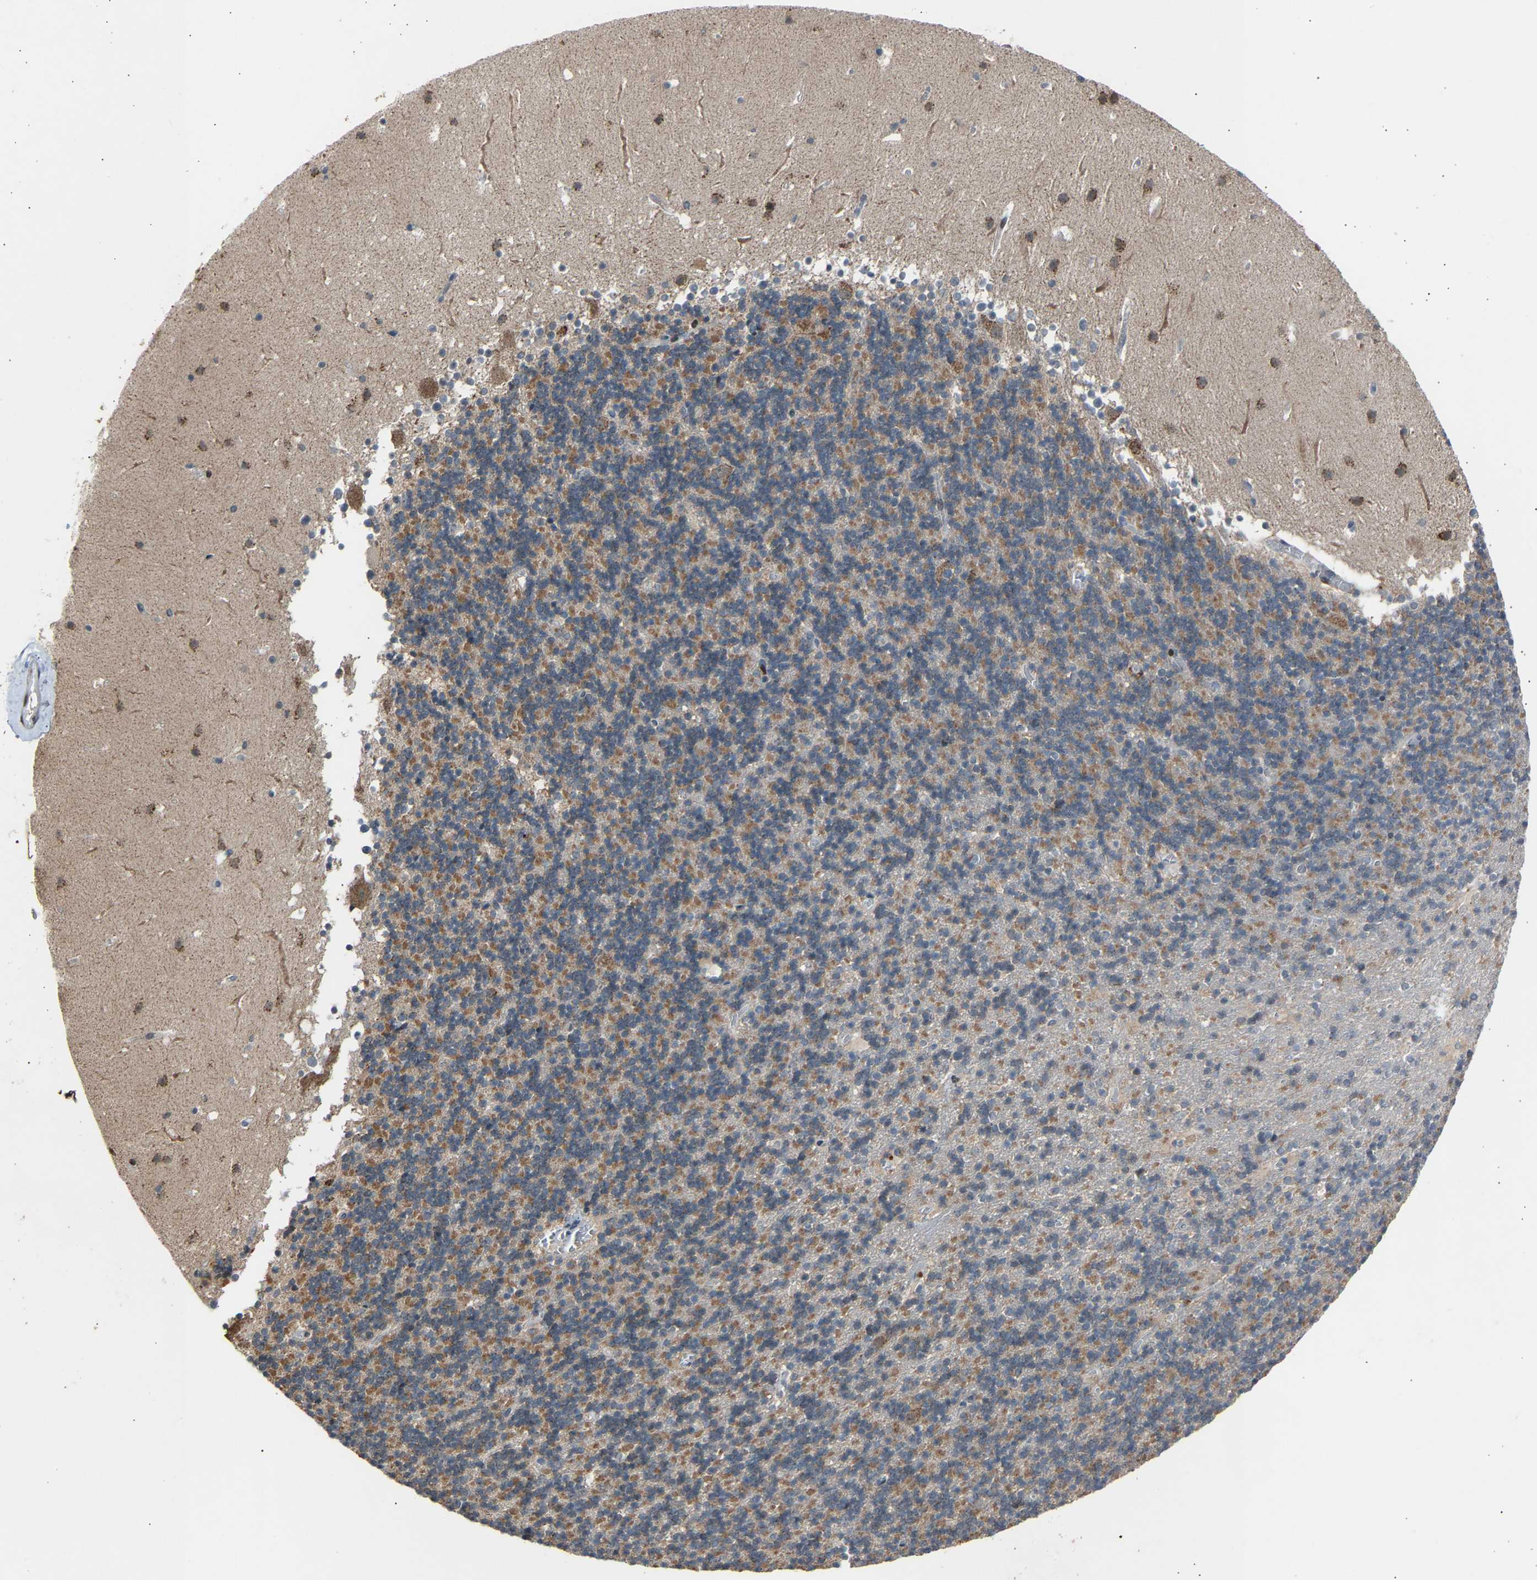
{"staining": {"intensity": "moderate", "quantity": "25%-75%", "location": "cytoplasmic/membranous"}, "tissue": "cerebellum", "cell_type": "Cells in granular layer", "image_type": "normal", "snomed": [{"axis": "morphology", "description": "Normal tissue, NOS"}, {"axis": "topography", "description": "Cerebellum"}], "caption": "IHC image of normal human cerebellum stained for a protein (brown), which displays medium levels of moderate cytoplasmic/membranous staining in approximately 25%-75% of cells in granular layer.", "gene": "SLIRP", "patient": {"sex": "male", "age": 45}}